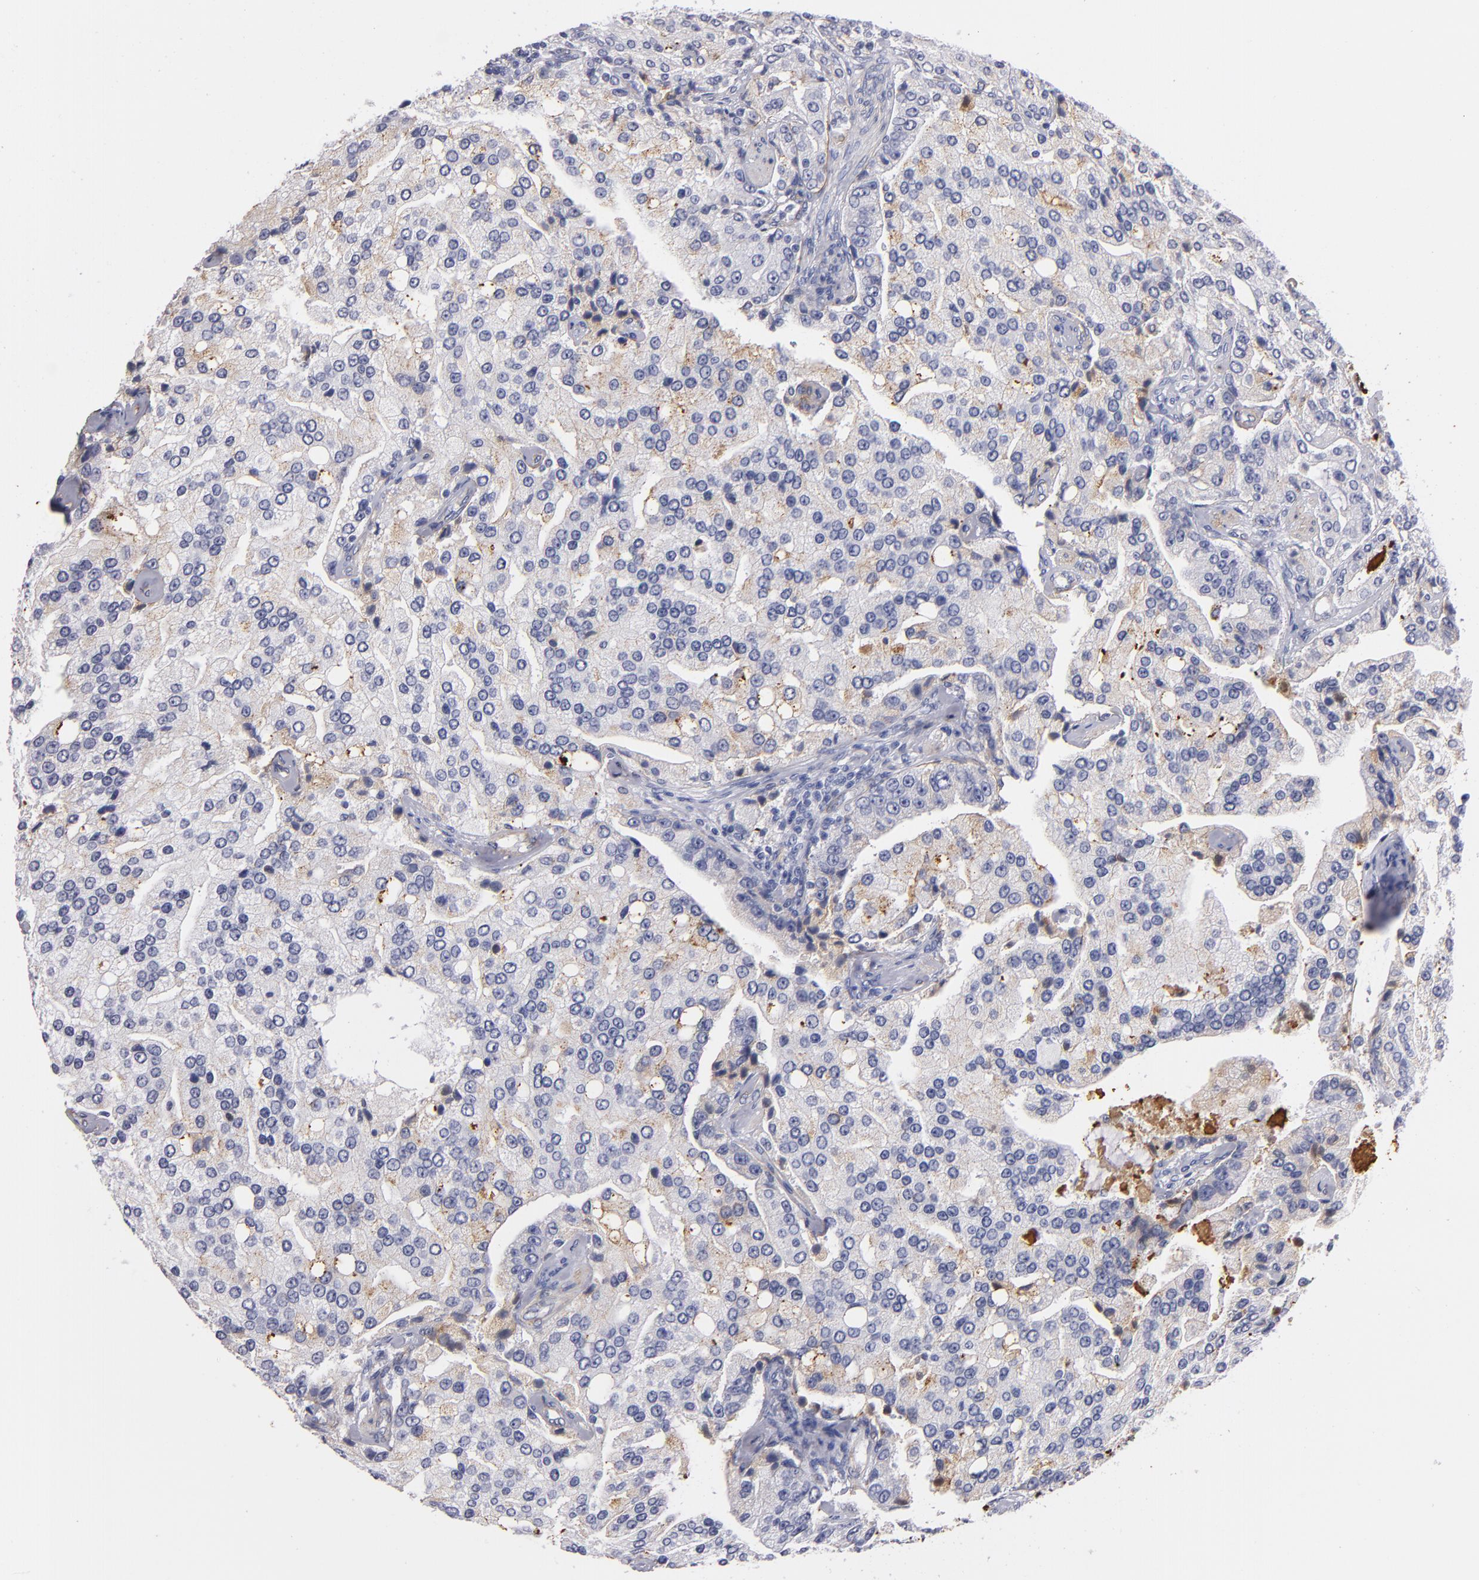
{"staining": {"intensity": "weak", "quantity": "<25%", "location": "cytoplasmic/membranous"}, "tissue": "prostate cancer", "cell_type": "Tumor cells", "image_type": "cancer", "snomed": [{"axis": "morphology", "description": "Adenocarcinoma, Medium grade"}, {"axis": "topography", "description": "Prostate"}], "caption": "DAB (3,3'-diaminobenzidine) immunohistochemical staining of human prostate cancer (medium-grade adenocarcinoma) exhibits no significant staining in tumor cells. (Brightfield microscopy of DAB (3,3'-diaminobenzidine) IHC at high magnification).", "gene": "LAMC1", "patient": {"sex": "male", "age": 72}}